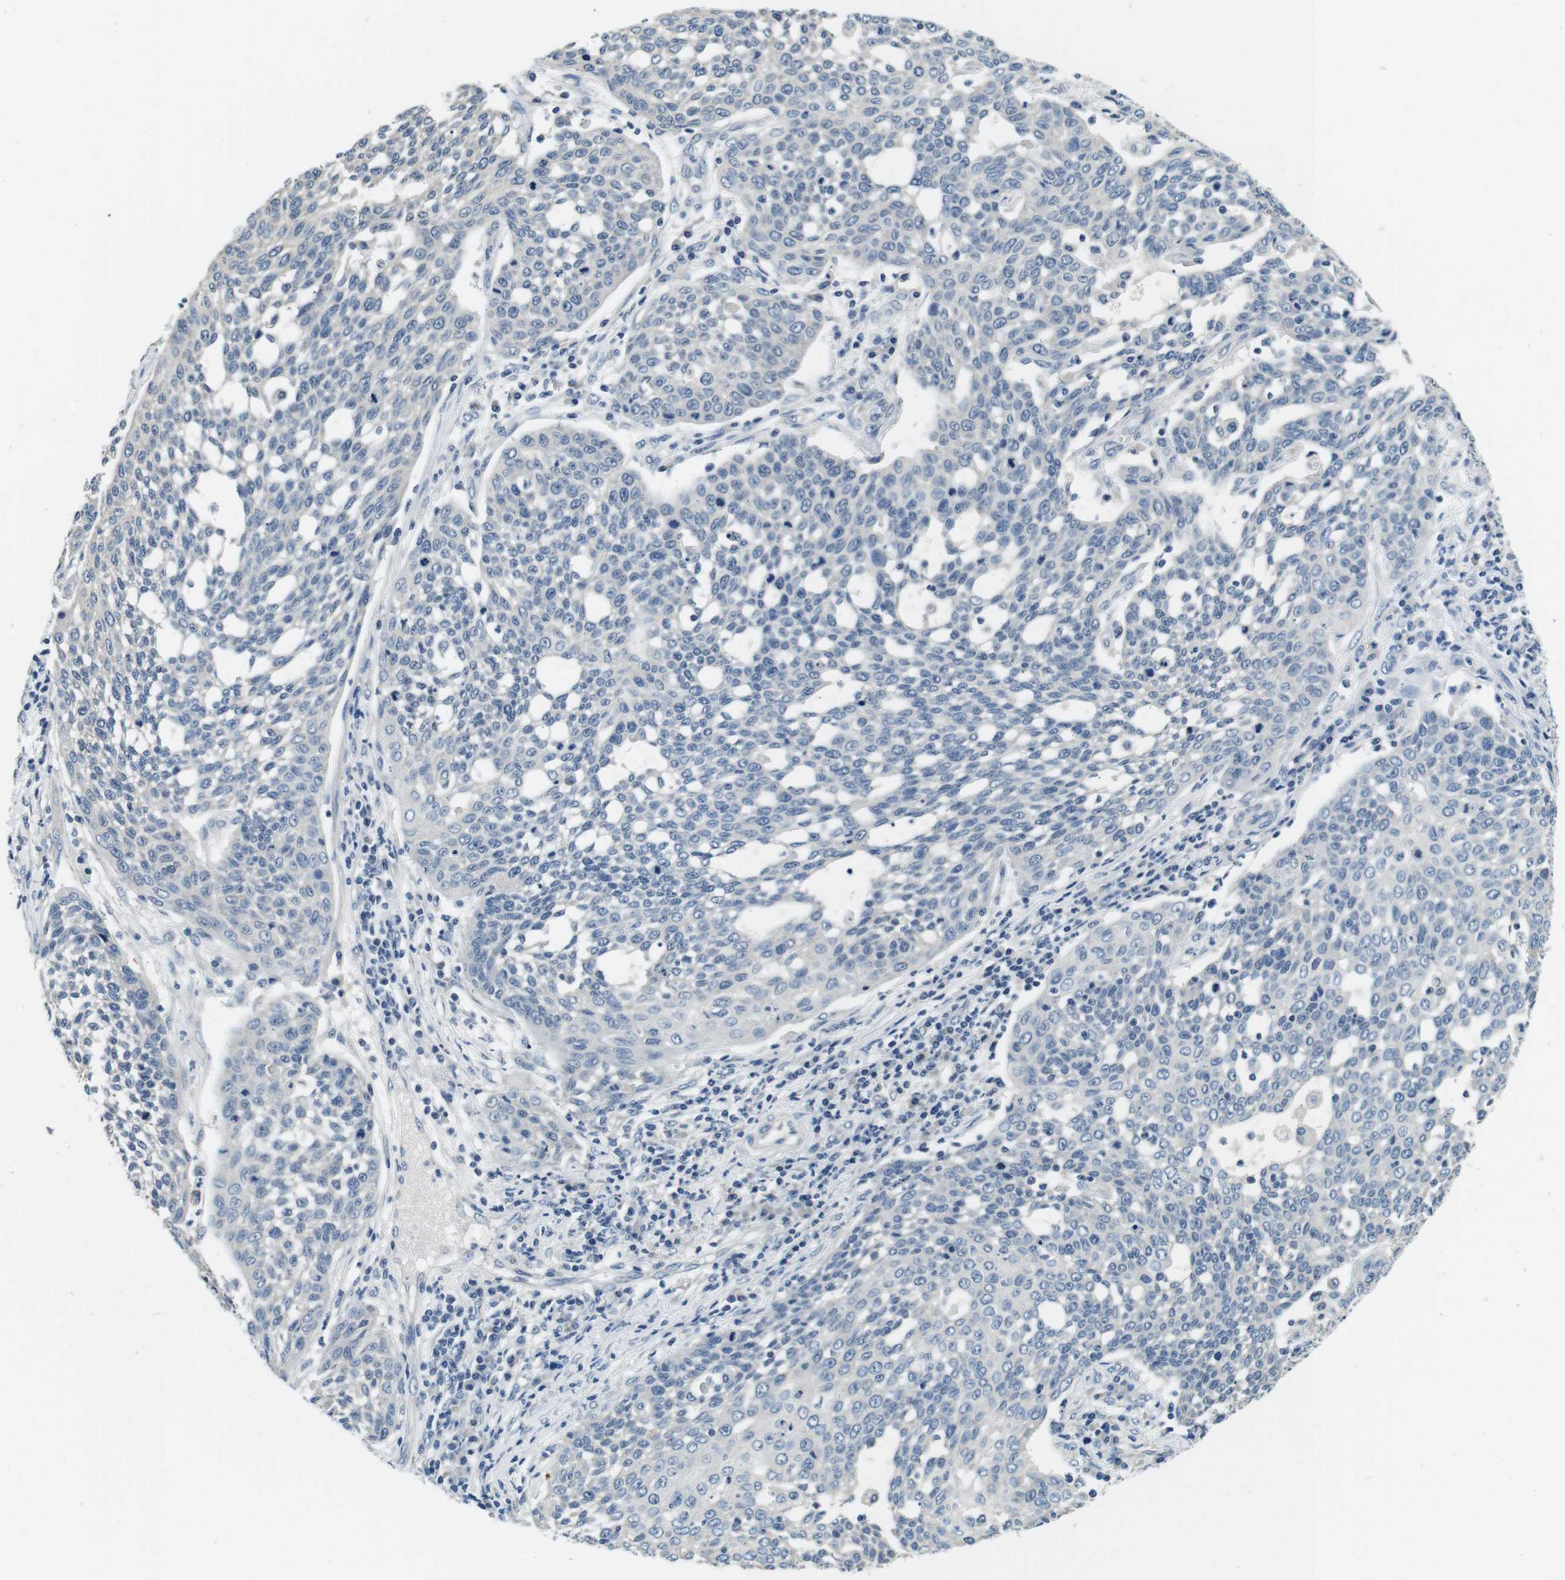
{"staining": {"intensity": "negative", "quantity": "none", "location": "none"}, "tissue": "cervical cancer", "cell_type": "Tumor cells", "image_type": "cancer", "snomed": [{"axis": "morphology", "description": "Squamous cell carcinoma, NOS"}, {"axis": "topography", "description": "Cervix"}], "caption": "DAB immunohistochemical staining of squamous cell carcinoma (cervical) demonstrates no significant positivity in tumor cells. Nuclei are stained in blue.", "gene": "DTNA", "patient": {"sex": "female", "age": 34}}